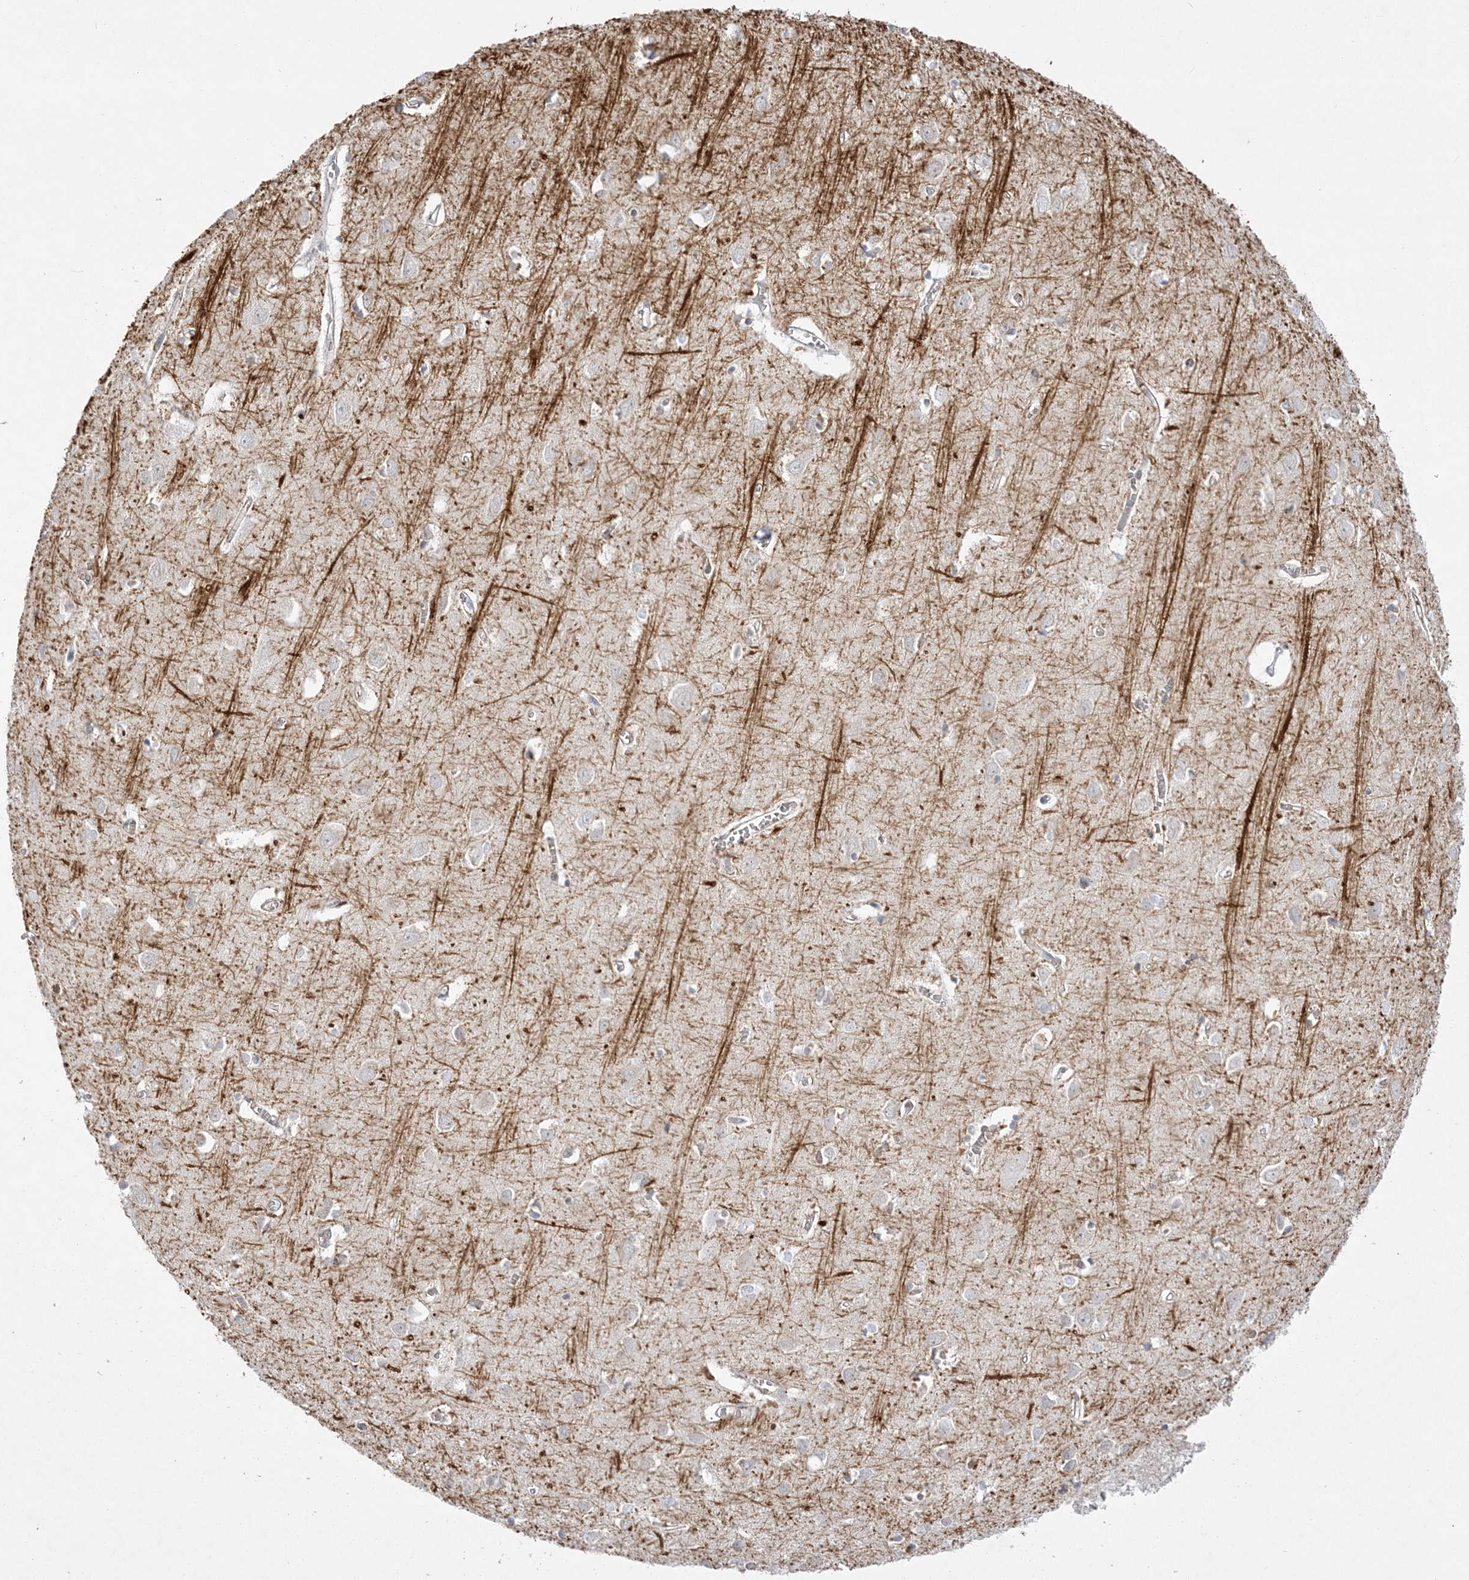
{"staining": {"intensity": "negative", "quantity": "none", "location": "none"}, "tissue": "cerebral cortex", "cell_type": "Endothelial cells", "image_type": "normal", "snomed": [{"axis": "morphology", "description": "Normal tissue, NOS"}, {"axis": "topography", "description": "Cerebral cortex"}], "caption": "Image shows no significant protein expression in endothelial cells of benign cerebral cortex.", "gene": "ADAMTS12", "patient": {"sex": "female", "age": 64}}